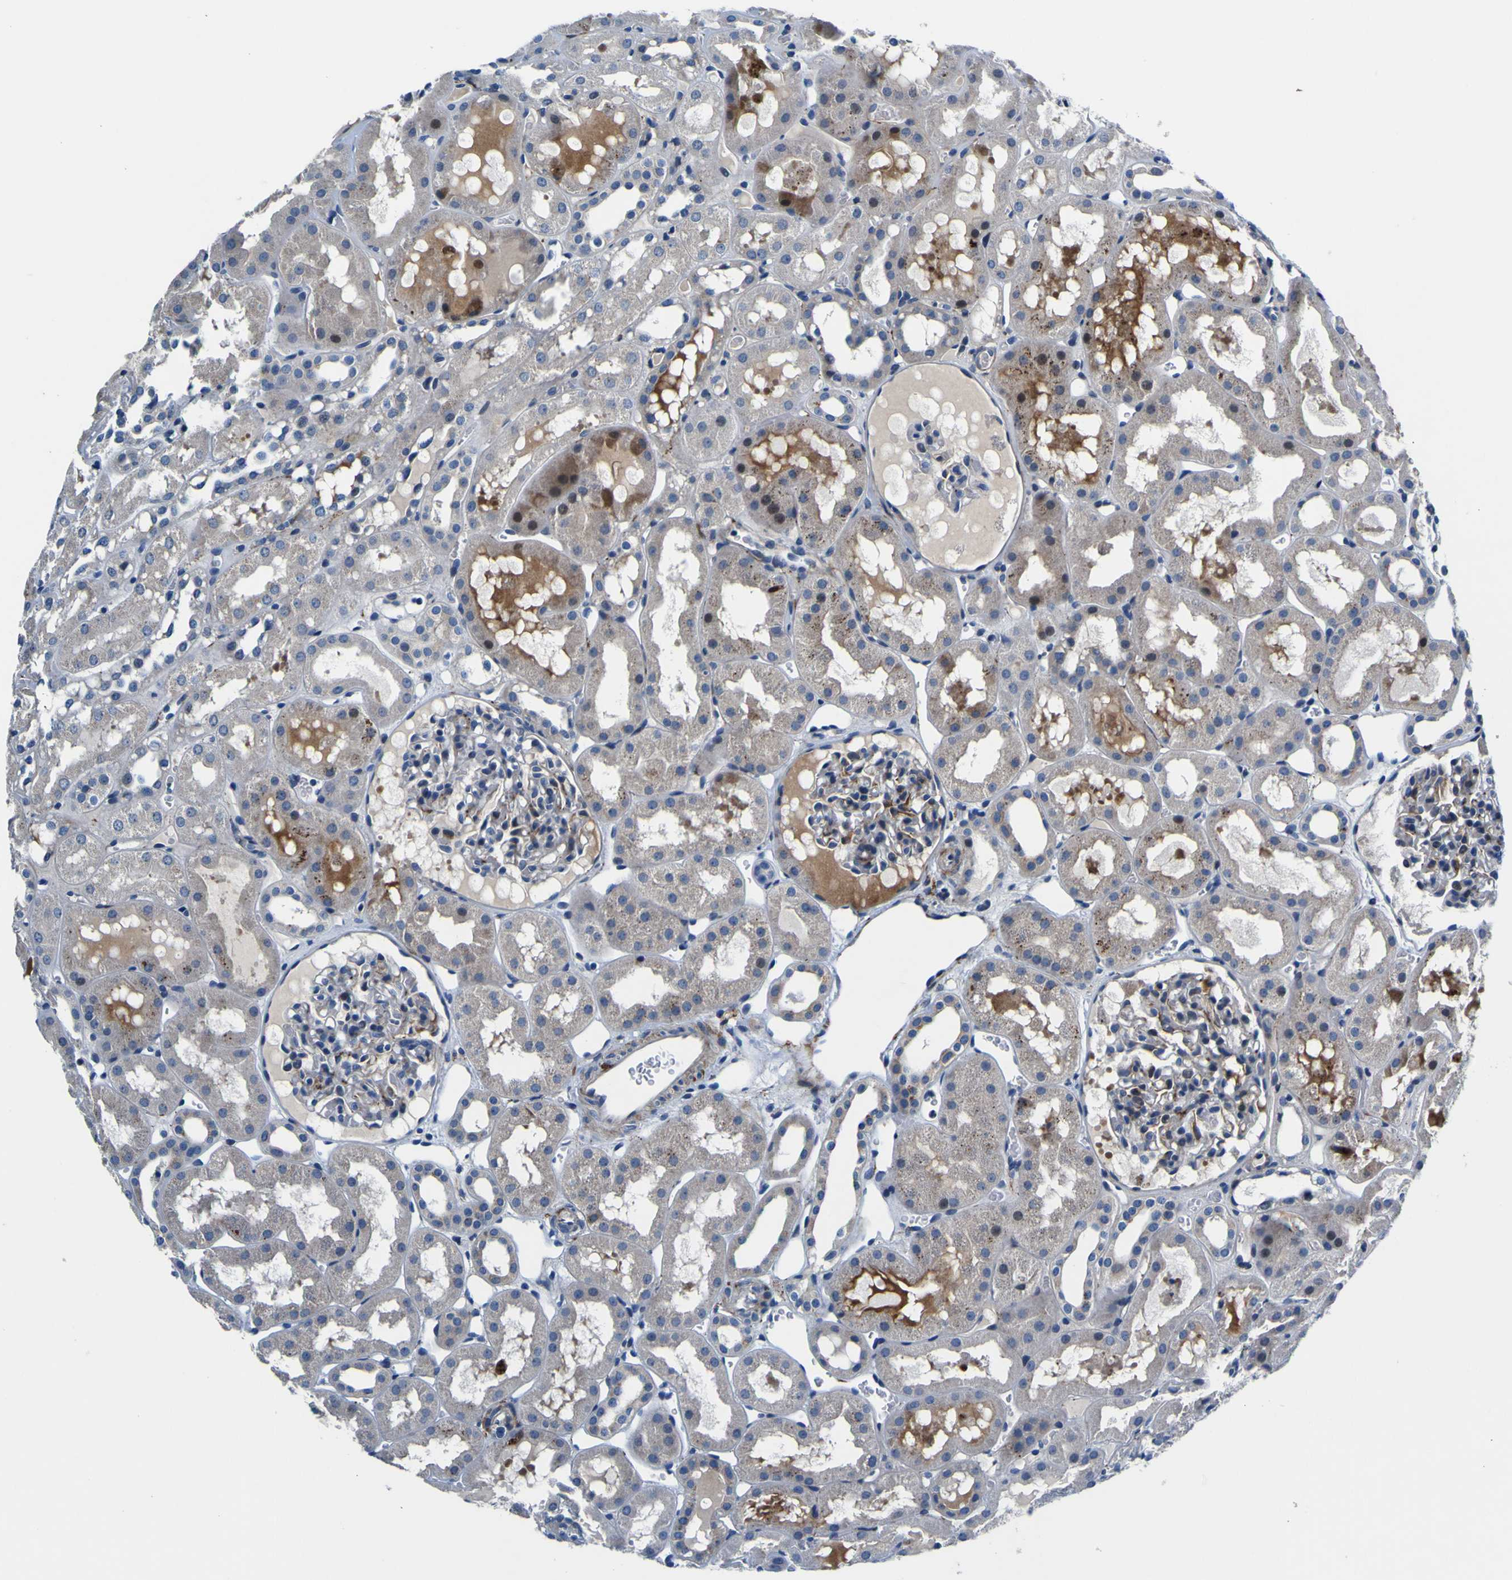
{"staining": {"intensity": "moderate", "quantity": "<25%", "location": "cytoplasmic/membranous"}, "tissue": "kidney", "cell_type": "Cells in glomeruli", "image_type": "normal", "snomed": [{"axis": "morphology", "description": "Normal tissue, NOS"}, {"axis": "topography", "description": "Kidney"}, {"axis": "topography", "description": "Urinary bladder"}], "caption": "This photomicrograph demonstrates benign kidney stained with IHC to label a protein in brown. The cytoplasmic/membranous of cells in glomeruli show moderate positivity for the protein. Nuclei are counter-stained blue.", "gene": "AGAP3", "patient": {"sex": "male", "age": 16}}